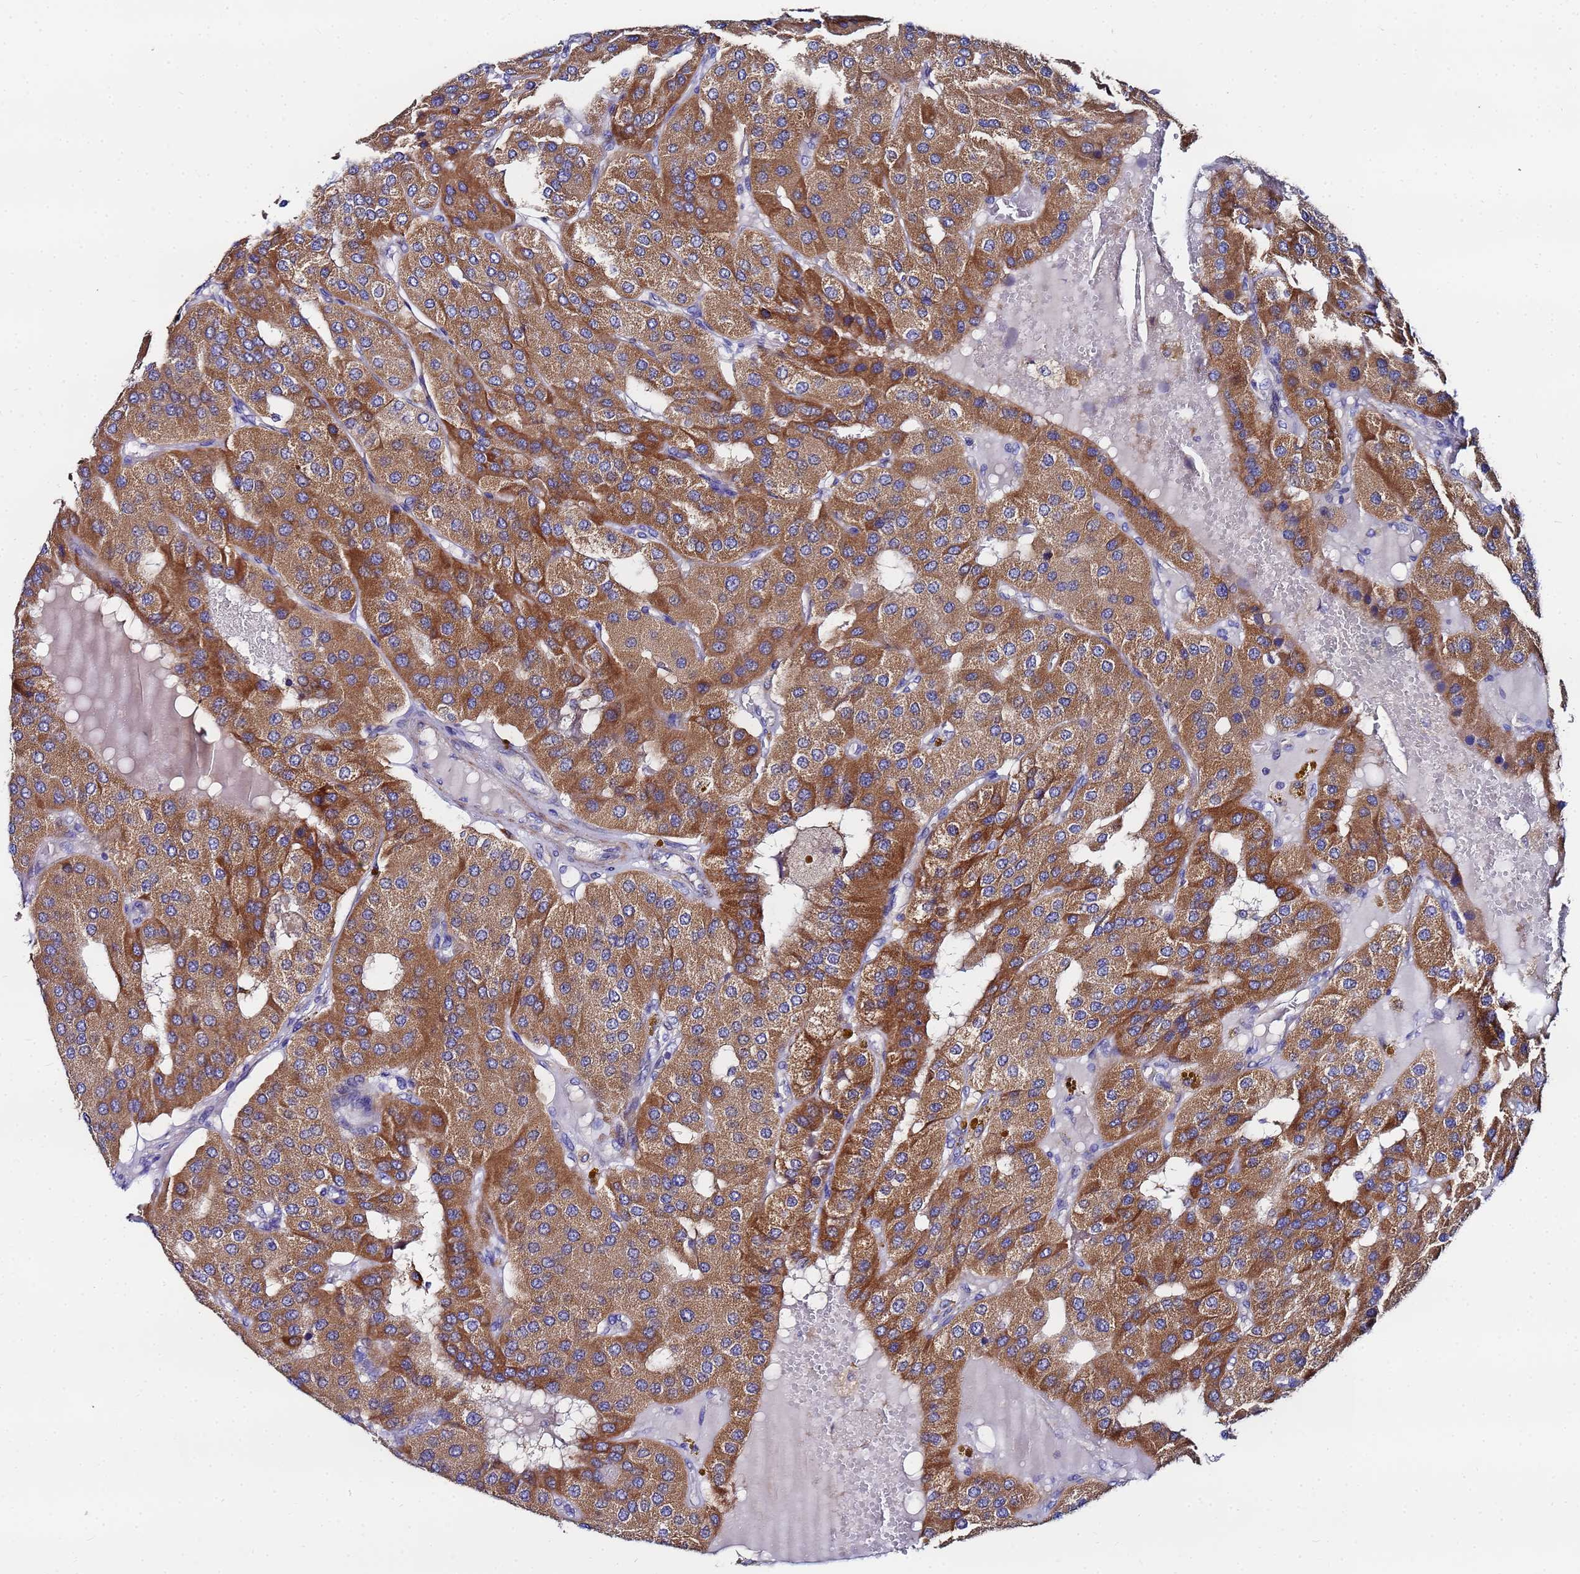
{"staining": {"intensity": "moderate", "quantity": ">75%", "location": "cytoplasmic/membranous"}, "tissue": "parathyroid gland", "cell_type": "Glandular cells", "image_type": "normal", "snomed": [{"axis": "morphology", "description": "Normal tissue, NOS"}, {"axis": "morphology", "description": "Adenoma, NOS"}, {"axis": "topography", "description": "Parathyroid gland"}], "caption": "Glandular cells display moderate cytoplasmic/membranous expression in about >75% of cells in unremarkable parathyroid gland.", "gene": "FAHD2A", "patient": {"sex": "female", "age": 86}}